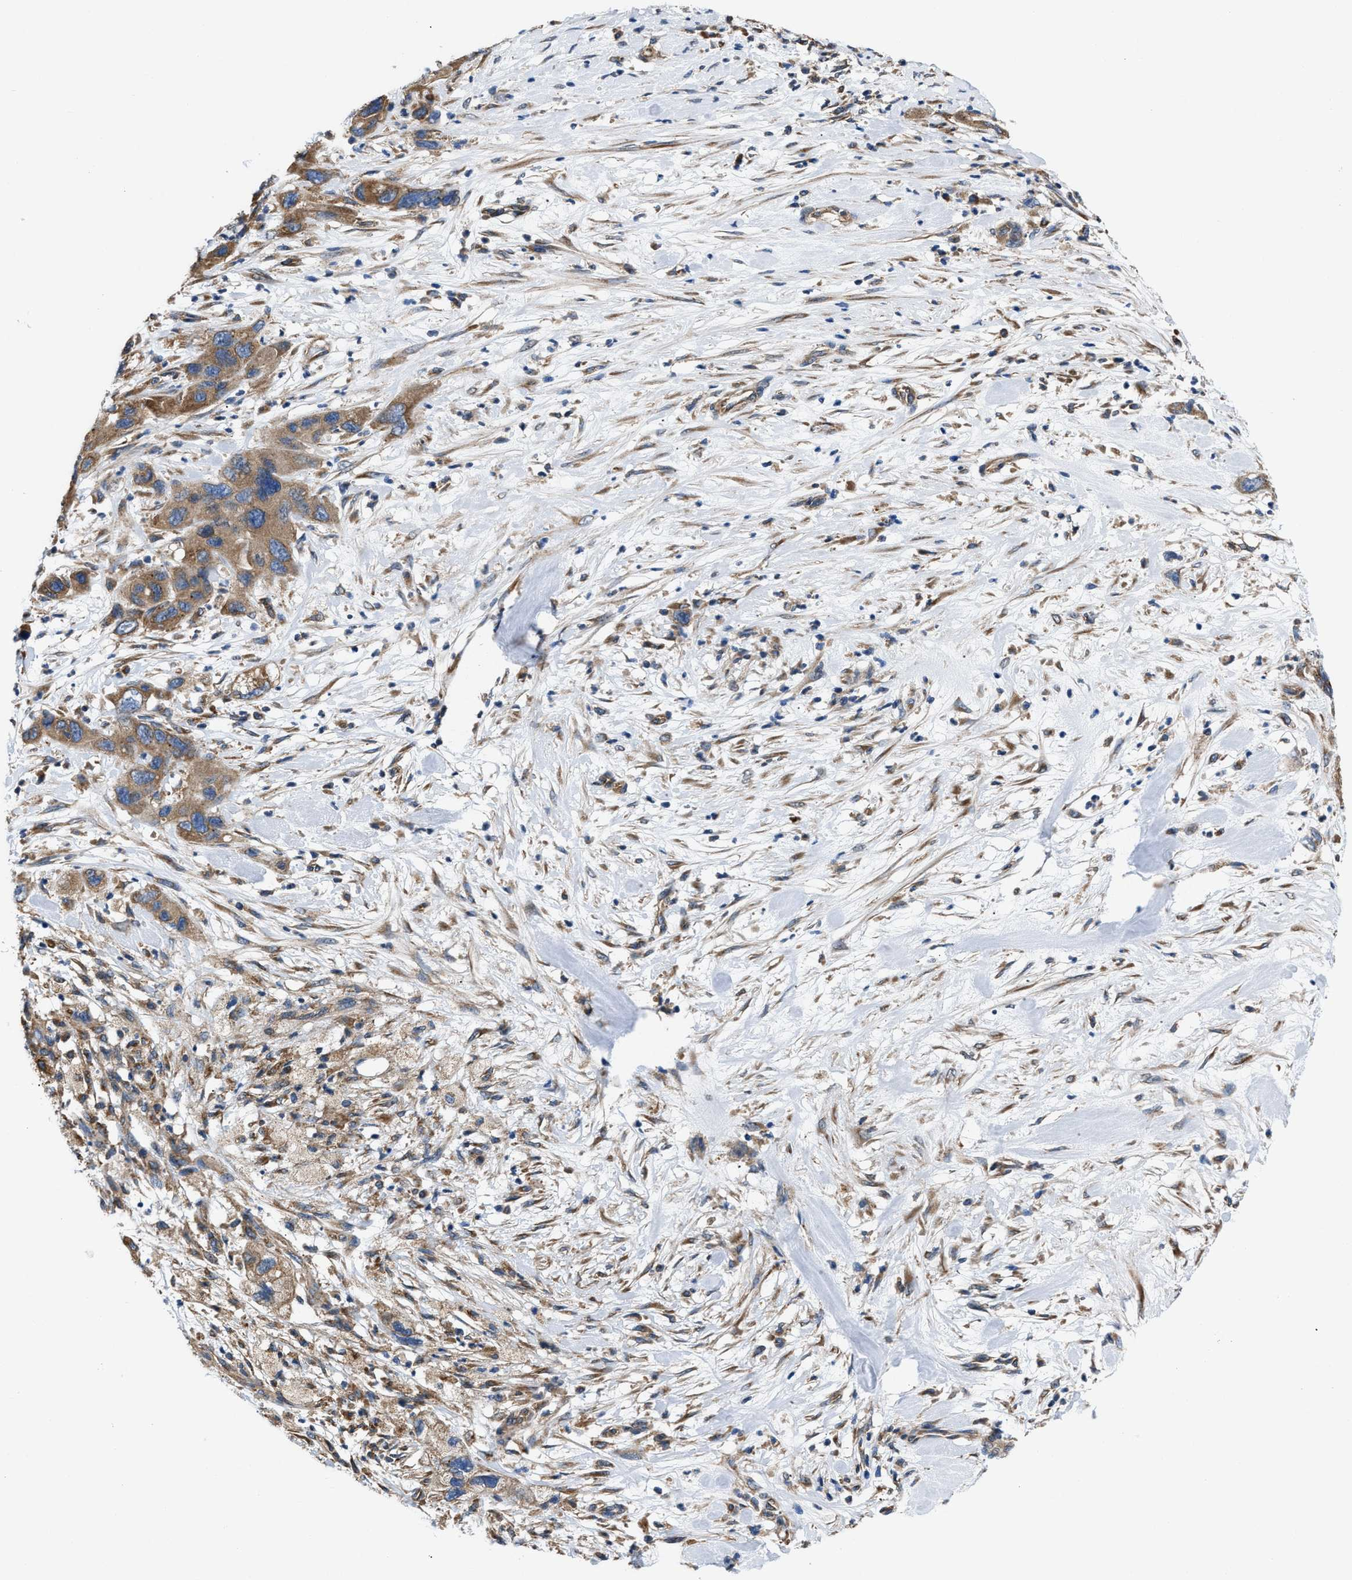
{"staining": {"intensity": "moderate", "quantity": ">75%", "location": "cytoplasmic/membranous"}, "tissue": "pancreatic cancer", "cell_type": "Tumor cells", "image_type": "cancer", "snomed": [{"axis": "morphology", "description": "Adenocarcinoma, NOS"}, {"axis": "topography", "description": "Pancreas"}], "caption": "High-magnification brightfield microscopy of adenocarcinoma (pancreatic) stained with DAB (brown) and counterstained with hematoxylin (blue). tumor cells exhibit moderate cytoplasmic/membranous staining is identified in approximately>75% of cells. The protein is stained brown, and the nuclei are stained in blue (DAB (3,3'-diaminobenzidine) IHC with brightfield microscopy, high magnification).", "gene": "CEP128", "patient": {"sex": "female", "age": 71}}